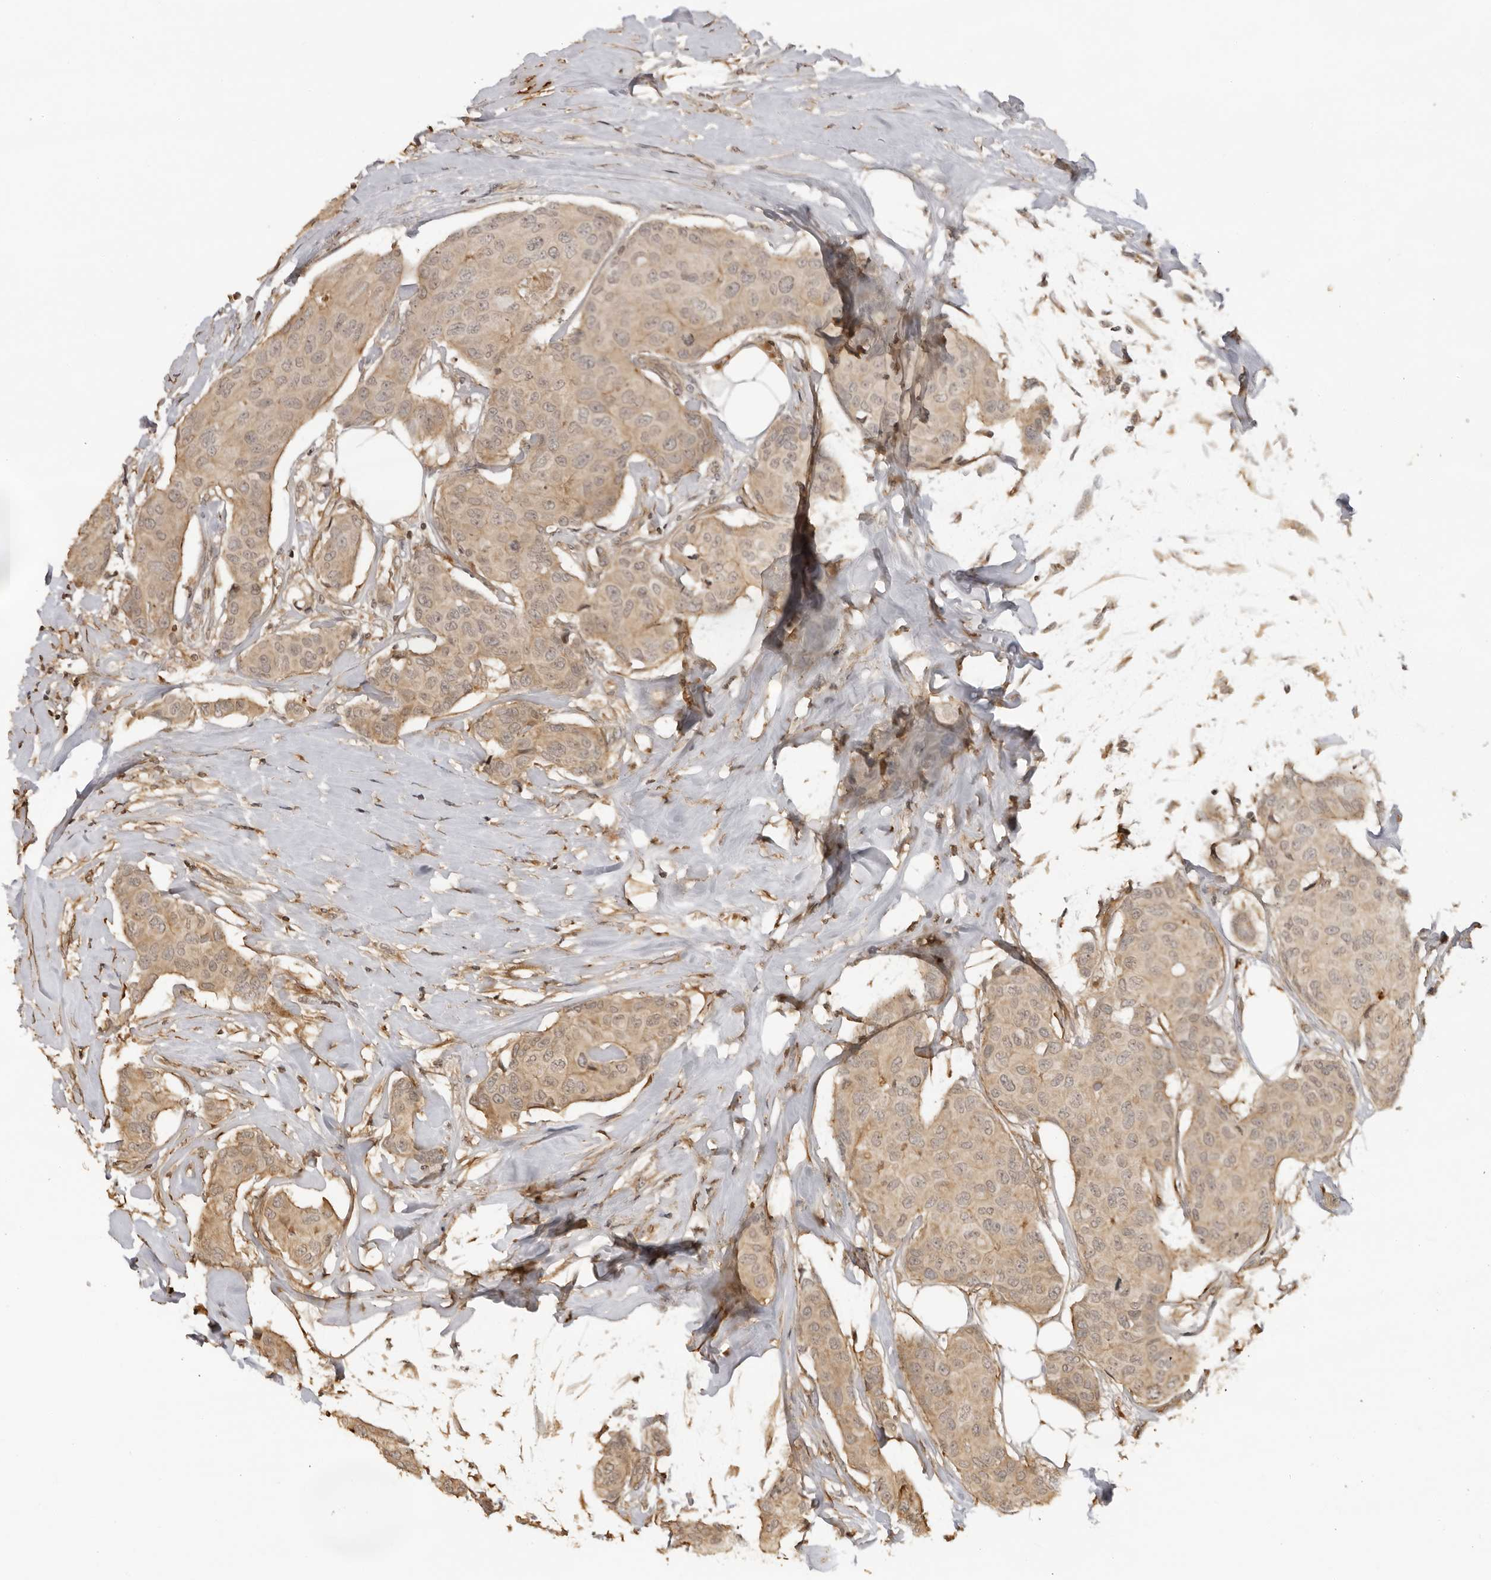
{"staining": {"intensity": "weak", "quantity": ">75%", "location": "cytoplasmic/membranous"}, "tissue": "breast cancer", "cell_type": "Tumor cells", "image_type": "cancer", "snomed": [{"axis": "morphology", "description": "Duct carcinoma"}, {"axis": "topography", "description": "Breast"}], "caption": "This photomicrograph reveals immunohistochemistry (IHC) staining of infiltrating ductal carcinoma (breast), with low weak cytoplasmic/membranous staining in approximately >75% of tumor cells.", "gene": "IKBKE", "patient": {"sex": "female", "age": 80}}